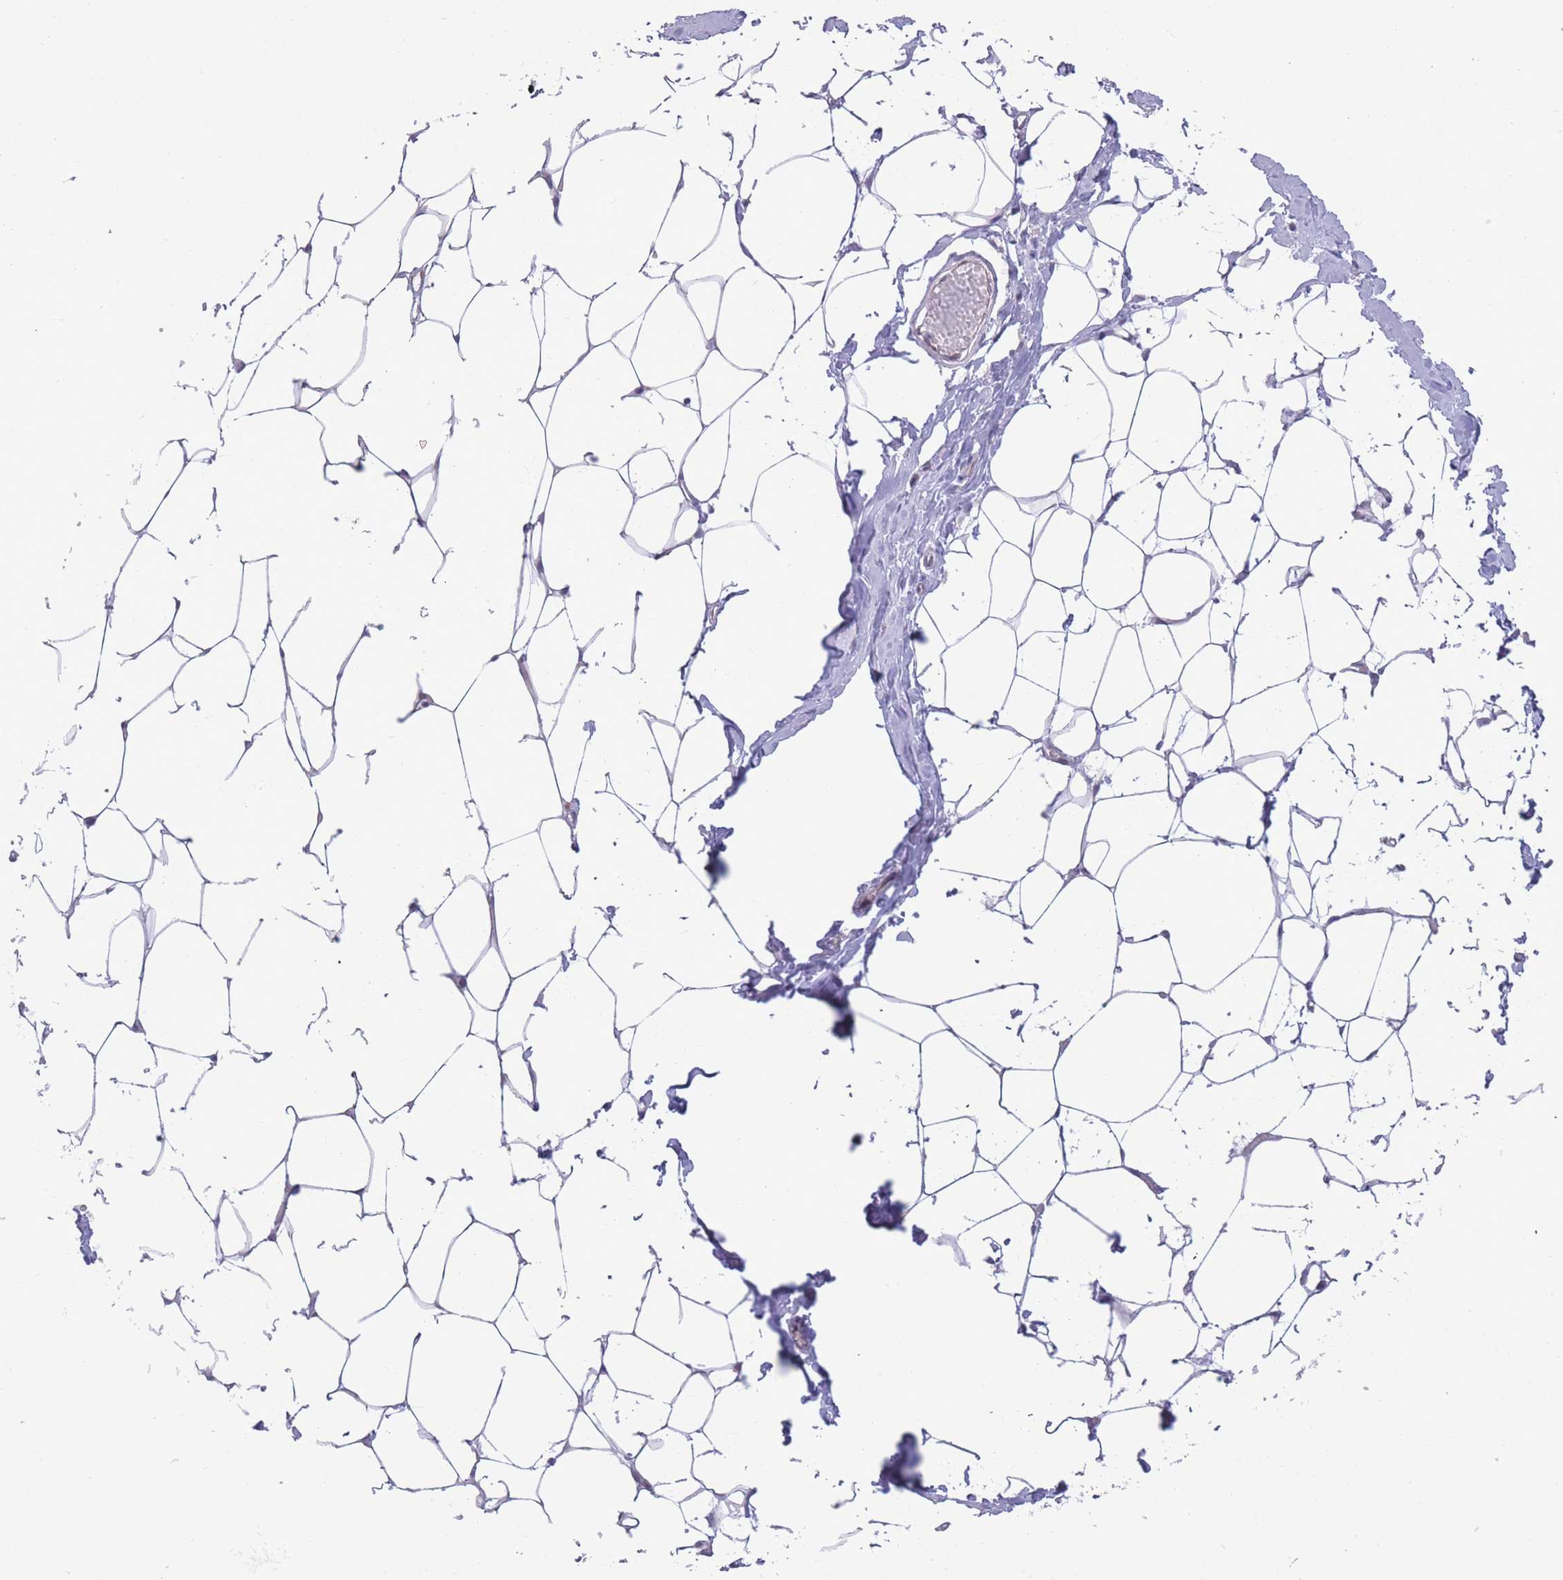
{"staining": {"intensity": "negative", "quantity": "none", "location": "none"}, "tissue": "breast", "cell_type": "Adipocytes", "image_type": "normal", "snomed": [{"axis": "morphology", "description": "Normal tissue, NOS"}, {"axis": "topography", "description": "Breast"}], "caption": "Immunohistochemistry (IHC) image of unremarkable breast: human breast stained with DAB shows no significant protein expression in adipocytes. (Brightfield microscopy of DAB immunohistochemistry at high magnification).", "gene": "TMEM121", "patient": {"sex": "female", "age": 27}}